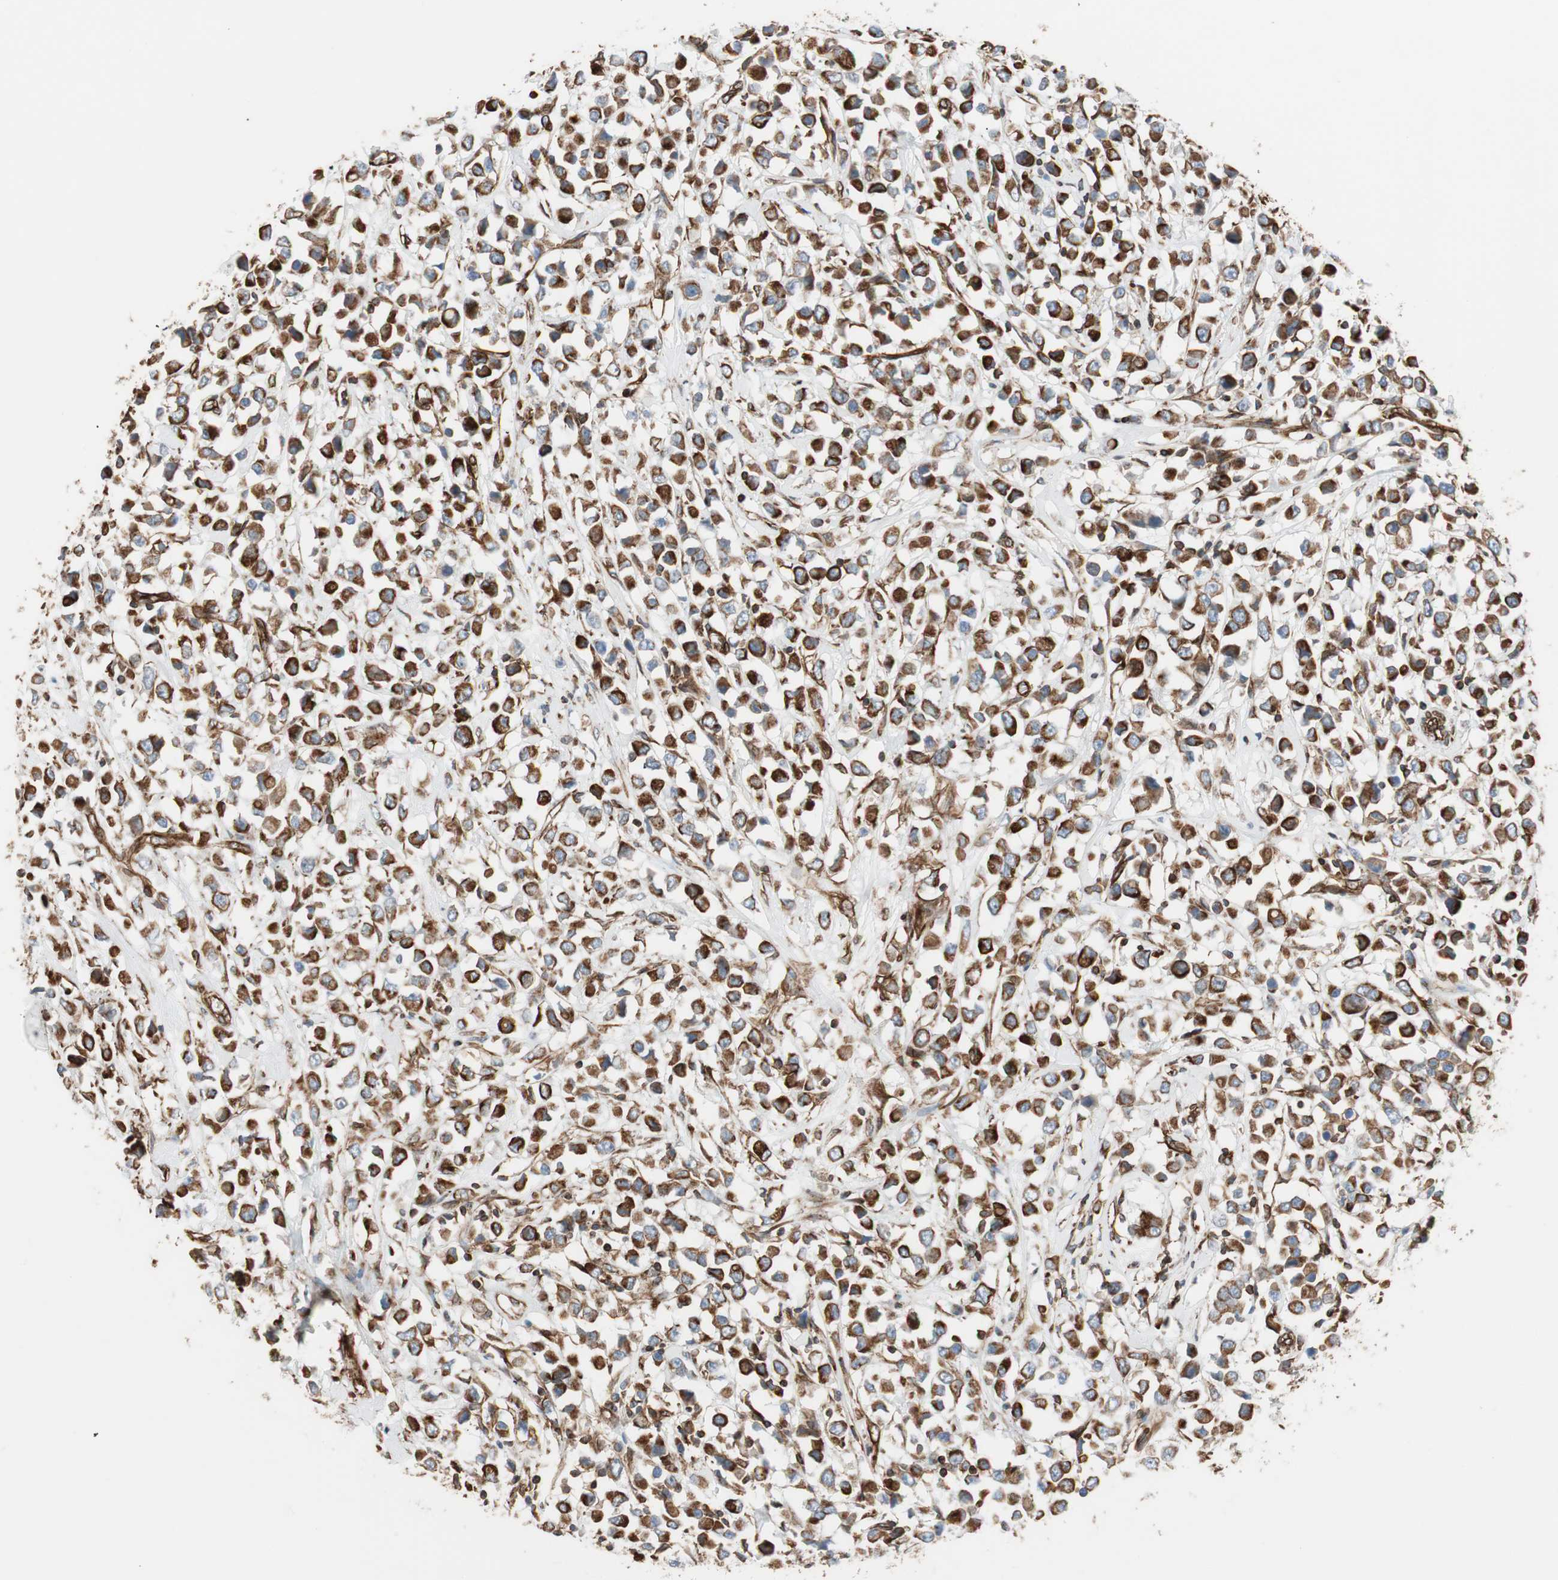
{"staining": {"intensity": "strong", "quantity": ">75%", "location": "cytoplasmic/membranous"}, "tissue": "breast cancer", "cell_type": "Tumor cells", "image_type": "cancer", "snomed": [{"axis": "morphology", "description": "Duct carcinoma"}, {"axis": "topography", "description": "Breast"}], "caption": "Protein staining exhibits strong cytoplasmic/membranous staining in about >75% of tumor cells in breast intraductal carcinoma.", "gene": "TCTA", "patient": {"sex": "female", "age": 61}}